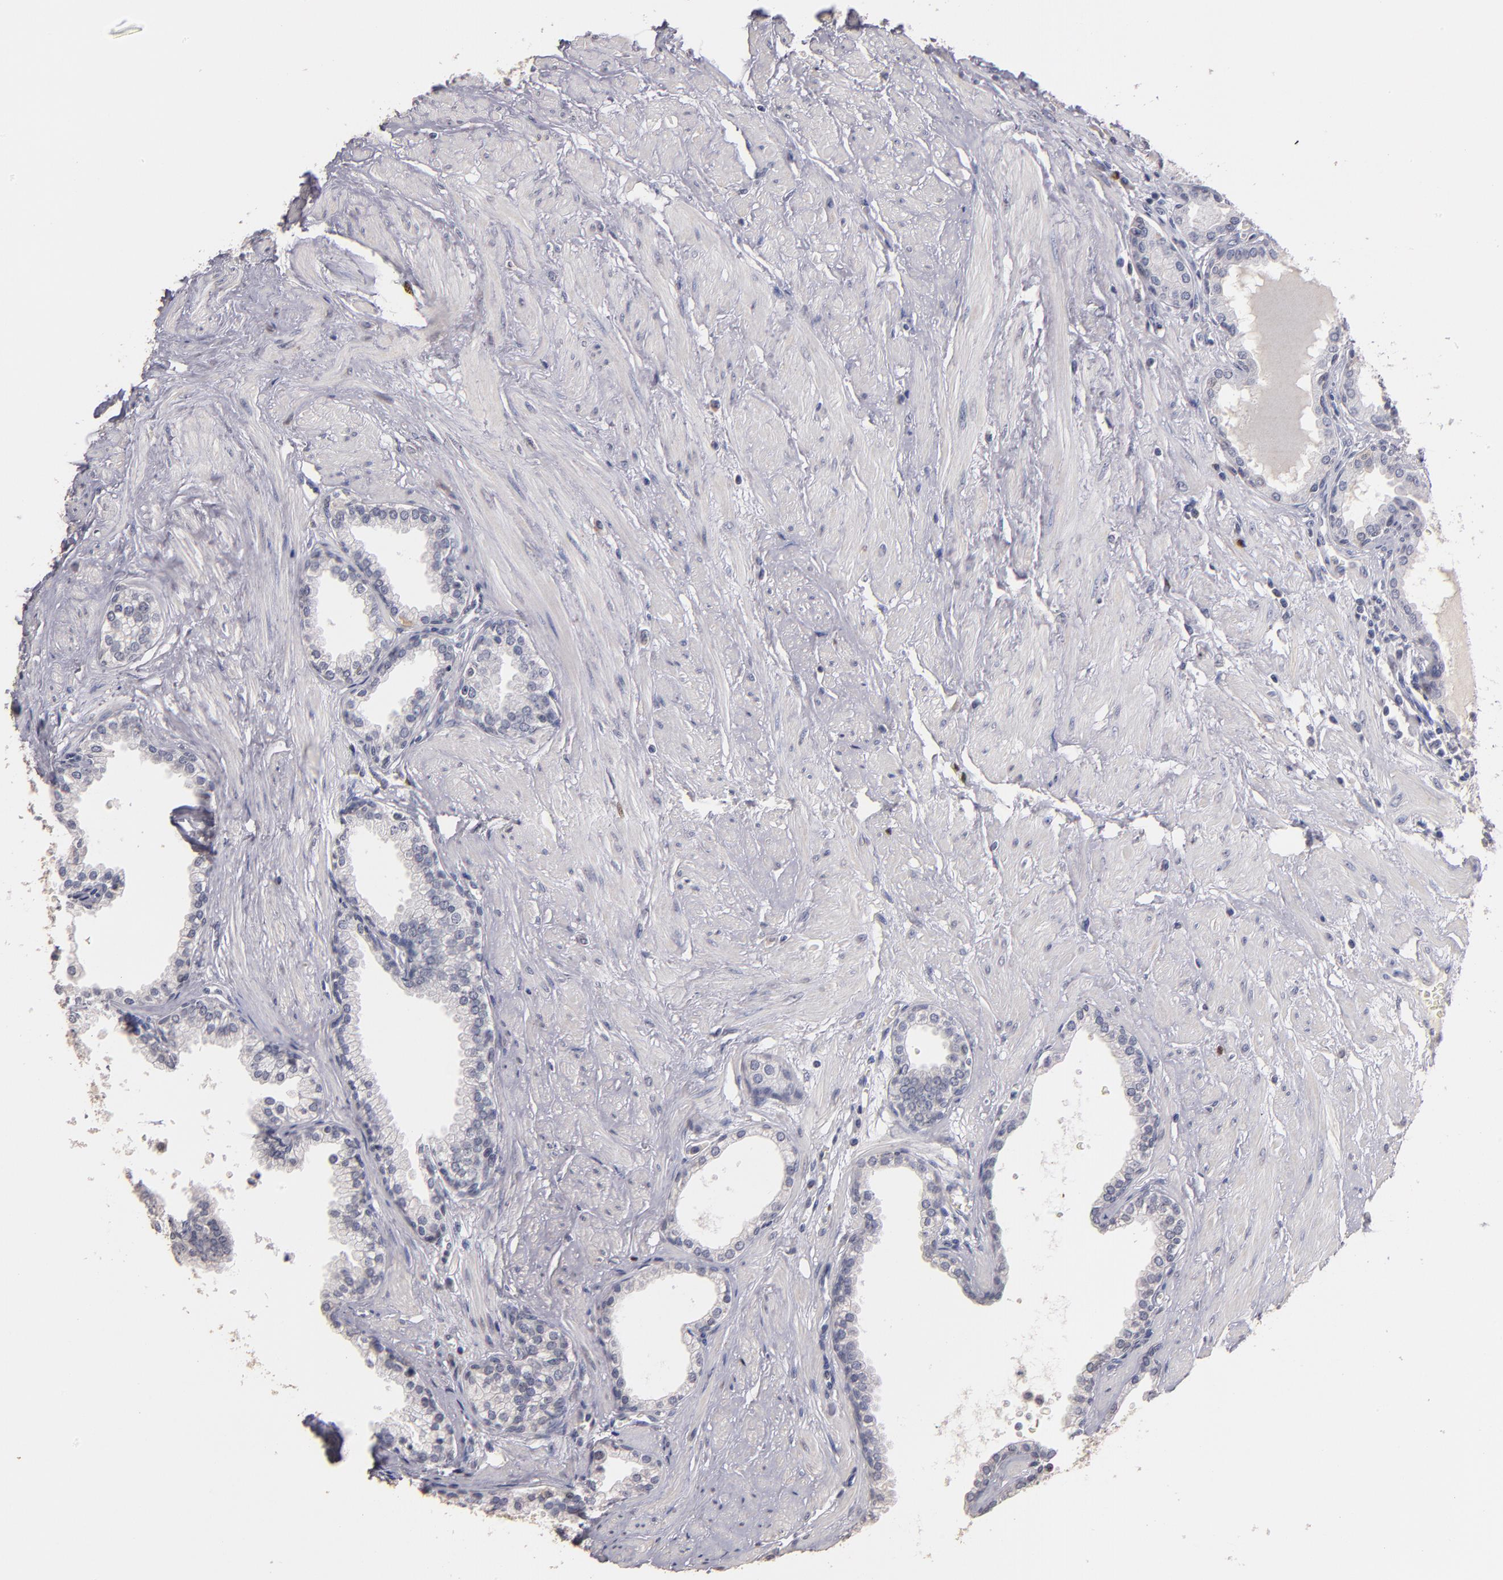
{"staining": {"intensity": "negative", "quantity": "none", "location": "none"}, "tissue": "prostate", "cell_type": "Glandular cells", "image_type": "normal", "snomed": [{"axis": "morphology", "description": "Normal tissue, NOS"}, {"axis": "topography", "description": "Prostate"}], "caption": "Glandular cells are negative for brown protein staining in normal prostate. (Immunohistochemistry (ihc), brightfield microscopy, high magnification).", "gene": "SOX10", "patient": {"sex": "male", "age": 64}}